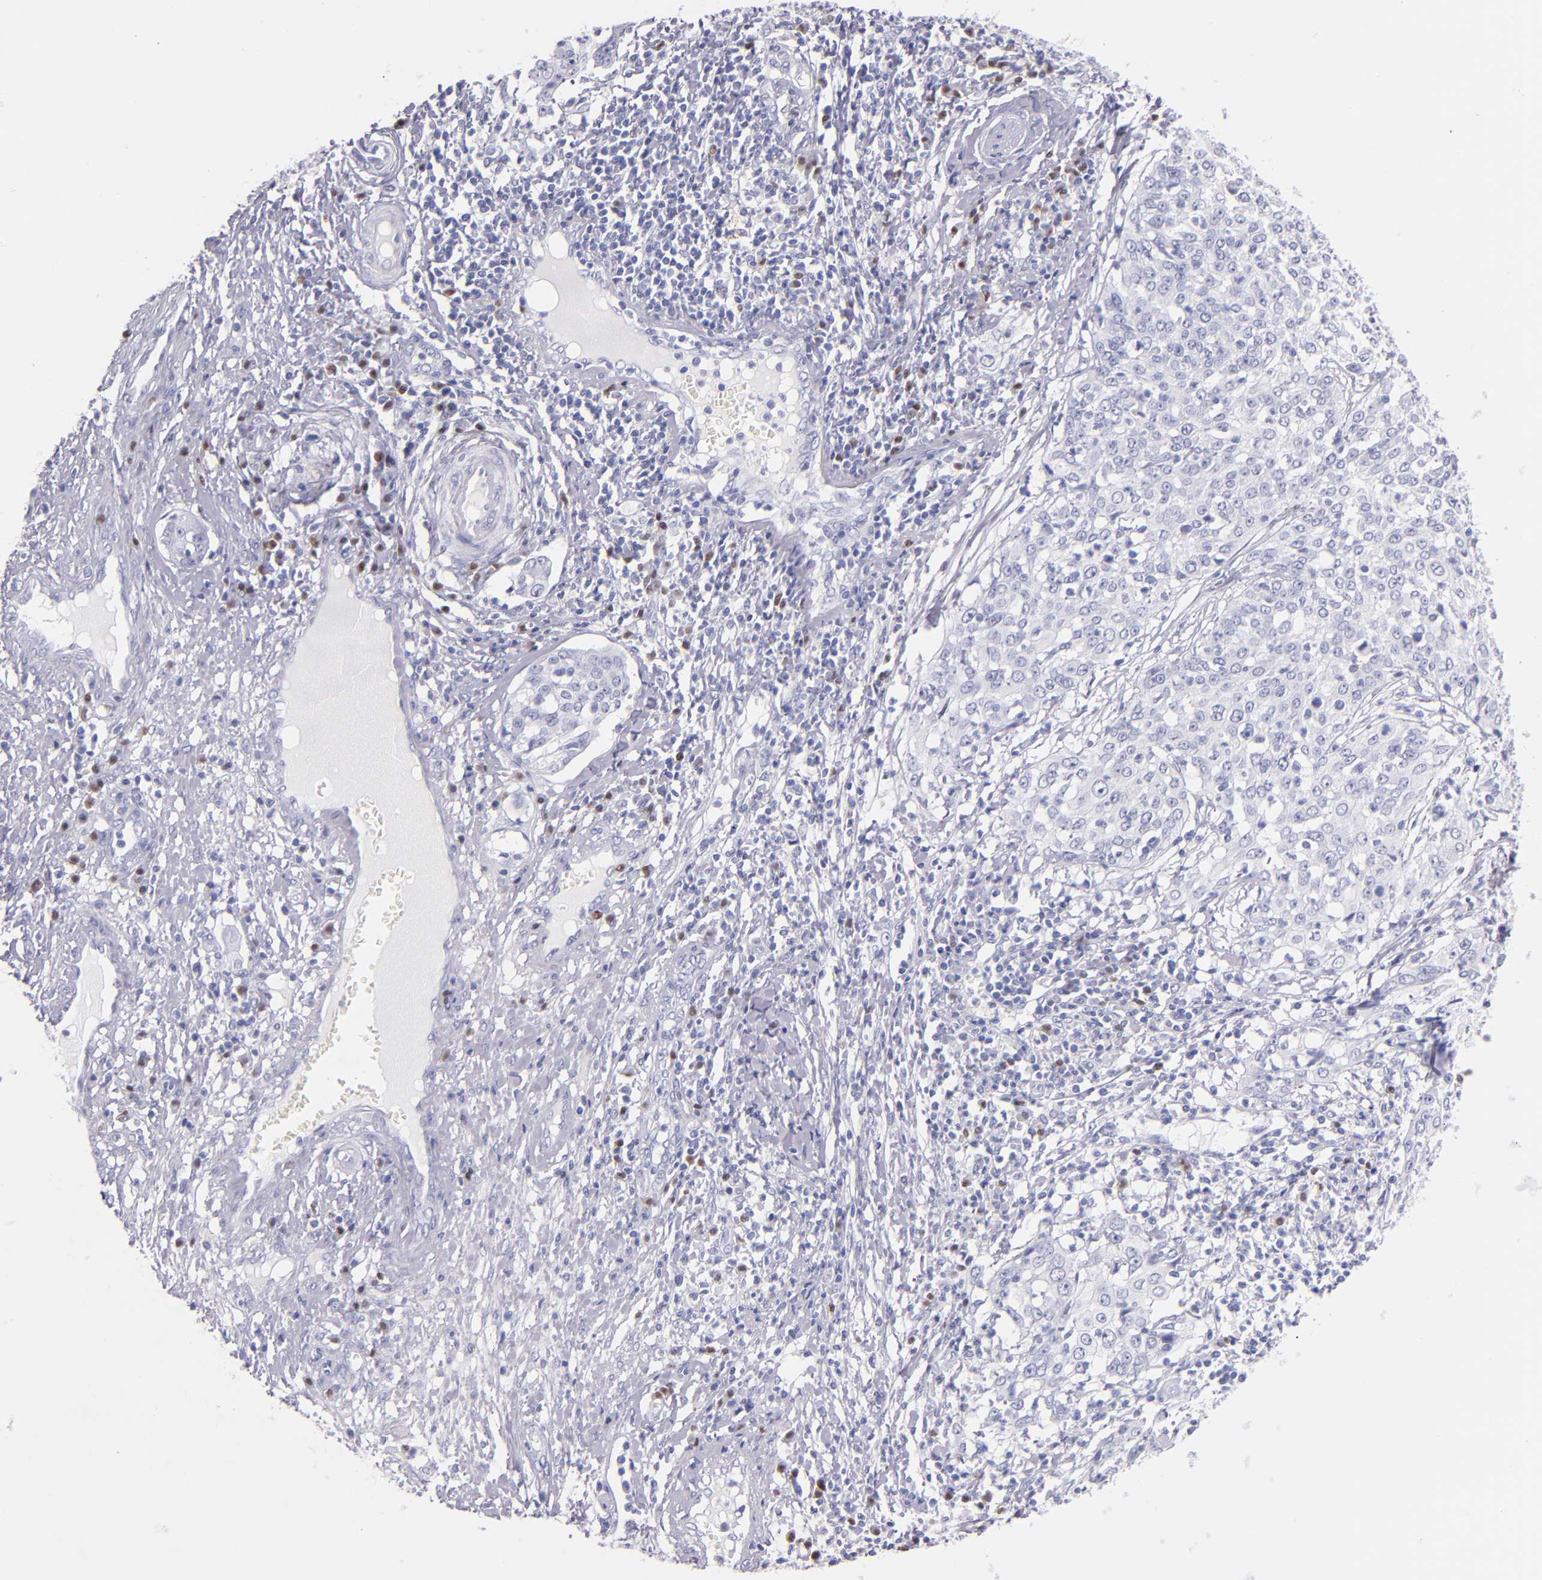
{"staining": {"intensity": "negative", "quantity": "none", "location": "none"}, "tissue": "cervical cancer", "cell_type": "Tumor cells", "image_type": "cancer", "snomed": [{"axis": "morphology", "description": "Squamous cell carcinoma, NOS"}, {"axis": "topography", "description": "Cervix"}], "caption": "This is an IHC photomicrograph of human cervical cancer (squamous cell carcinoma). There is no expression in tumor cells.", "gene": "IRF4", "patient": {"sex": "female", "age": 39}}